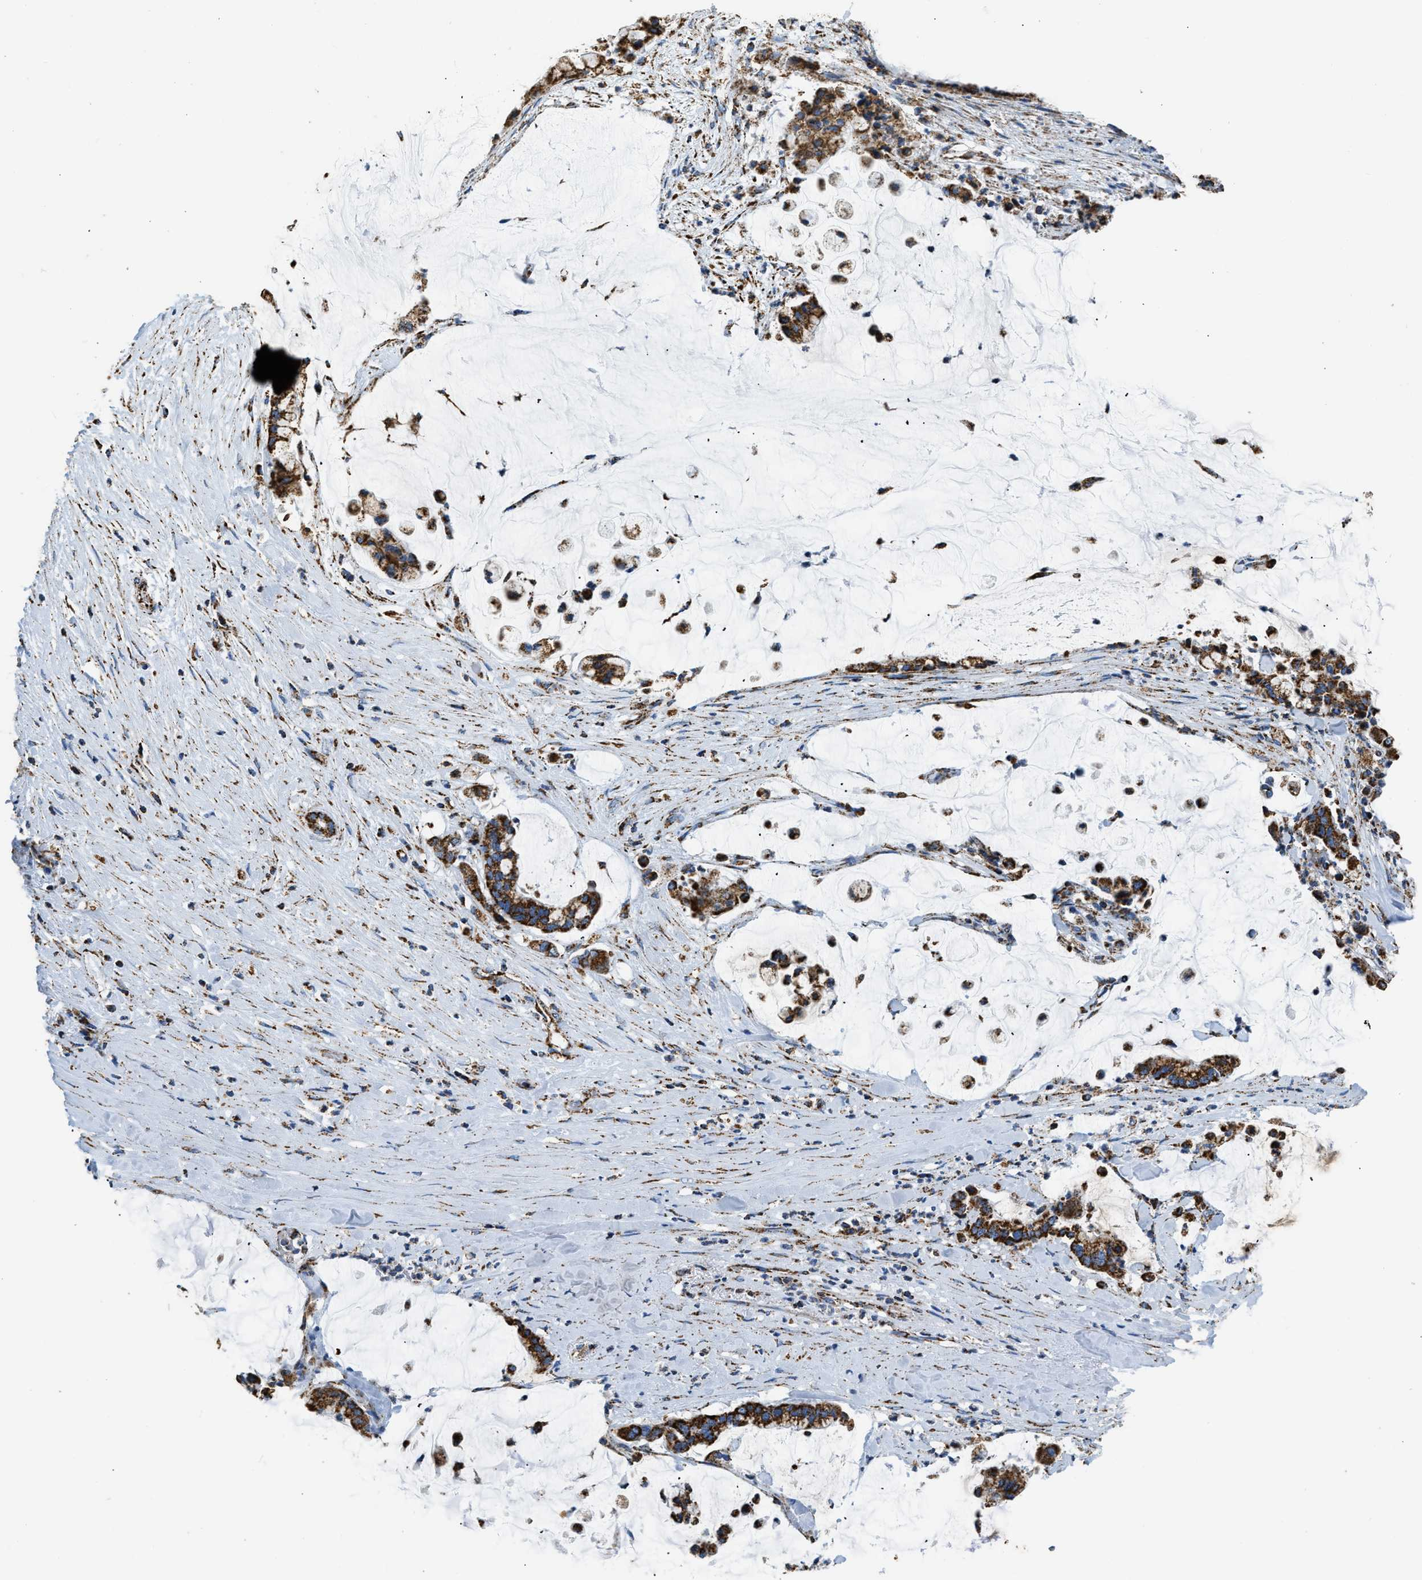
{"staining": {"intensity": "strong", "quantity": ">75%", "location": "cytoplasmic/membranous"}, "tissue": "pancreatic cancer", "cell_type": "Tumor cells", "image_type": "cancer", "snomed": [{"axis": "morphology", "description": "Adenocarcinoma, NOS"}, {"axis": "topography", "description": "Pancreas"}], "caption": "DAB immunohistochemical staining of pancreatic cancer displays strong cytoplasmic/membranous protein expression in about >75% of tumor cells. Nuclei are stained in blue.", "gene": "IRX6", "patient": {"sex": "male", "age": 41}}